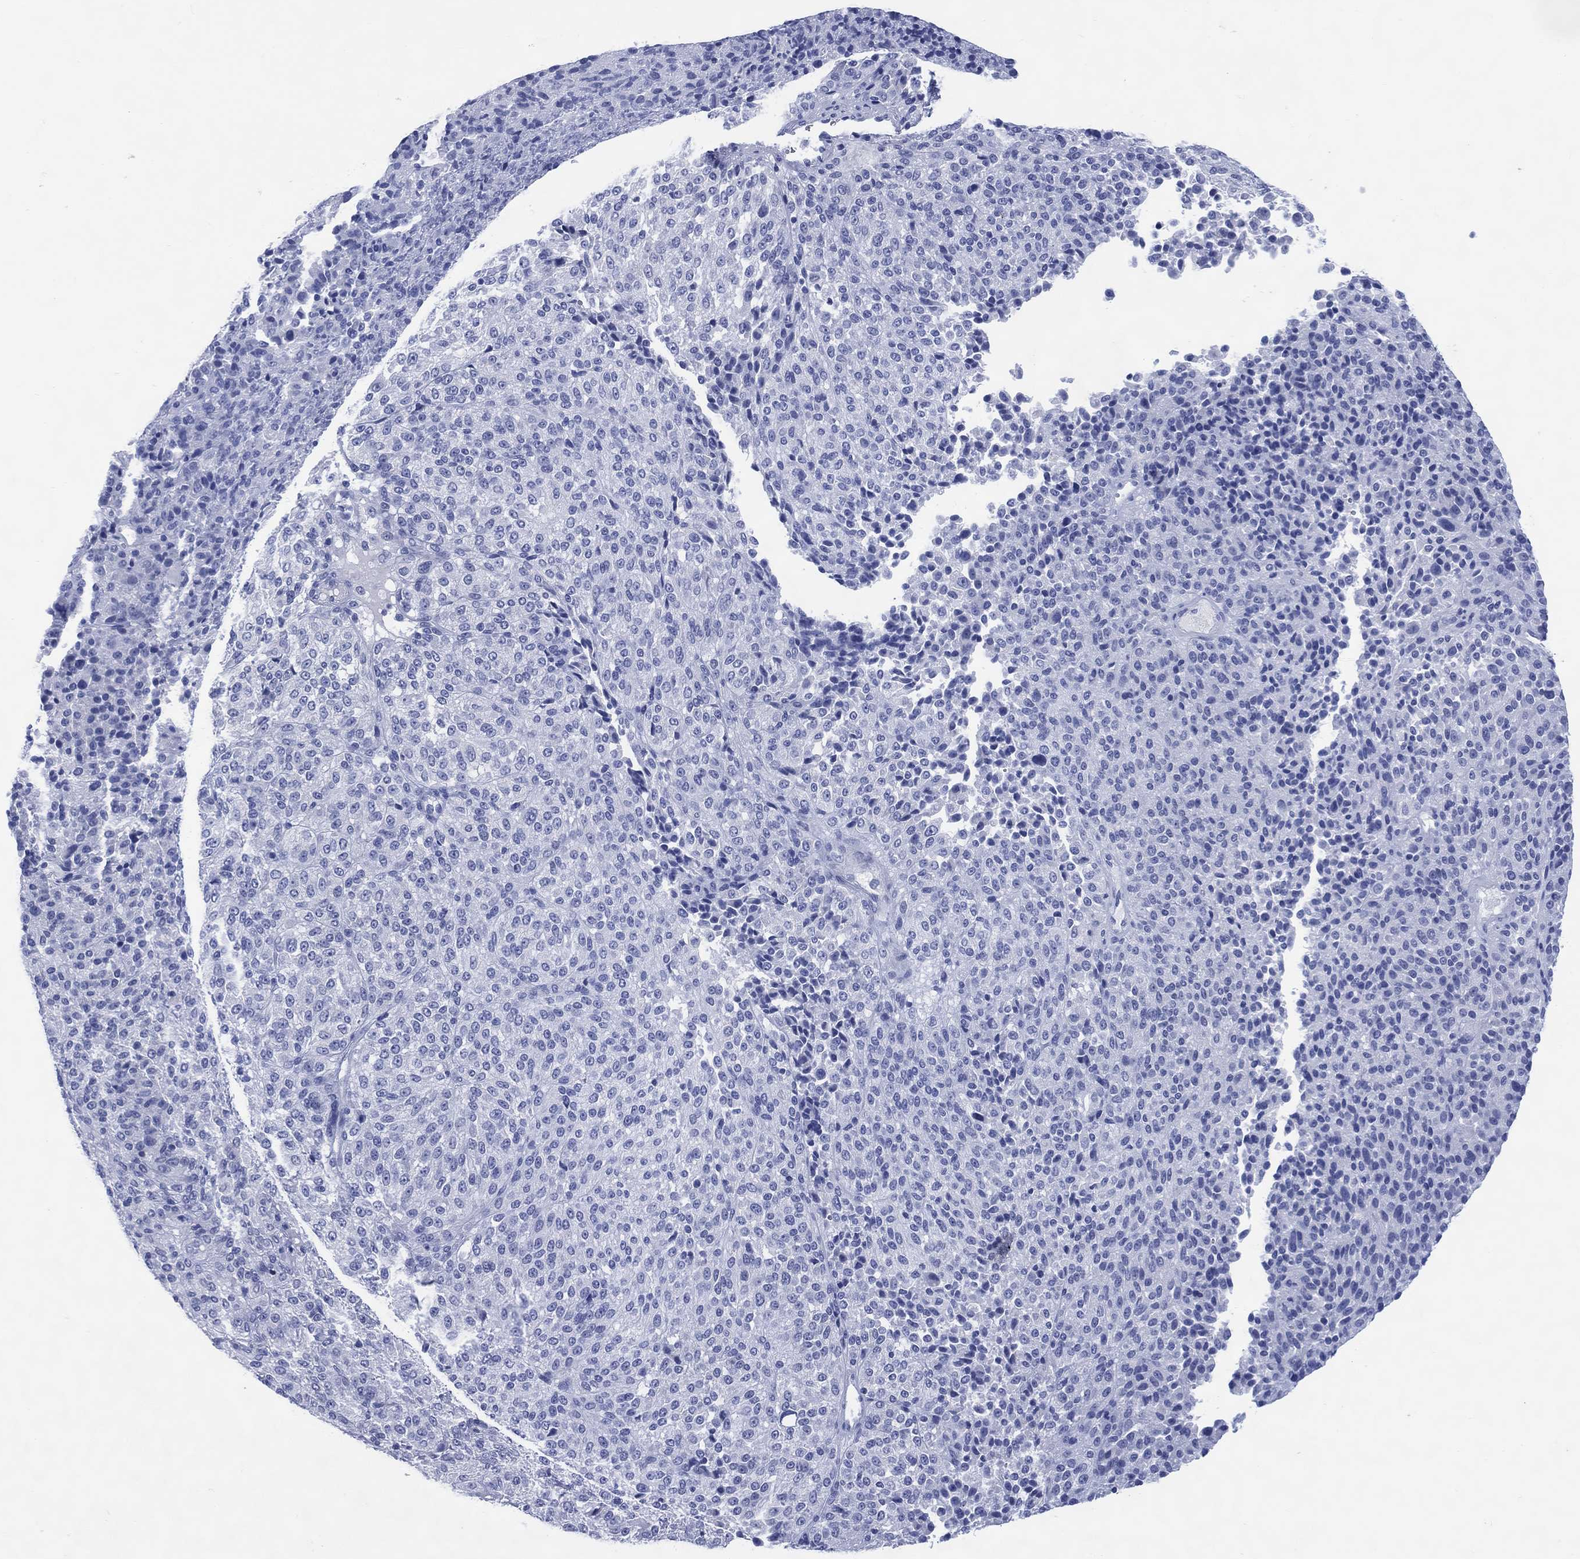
{"staining": {"intensity": "negative", "quantity": "none", "location": "none"}, "tissue": "melanoma", "cell_type": "Tumor cells", "image_type": "cancer", "snomed": [{"axis": "morphology", "description": "Malignant melanoma, Metastatic site"}, {"axis": "topography", "description": "Brain"}], "caption": "An IHC photomicrograph of melanoma is shown. There is no staining in tumor cells of melanoma. (Immunohistochemistry (ihc), brightfield microscopy, high magnification).", "gene": "LRRD1", "patient": {"sex": "female", "age": 56}}